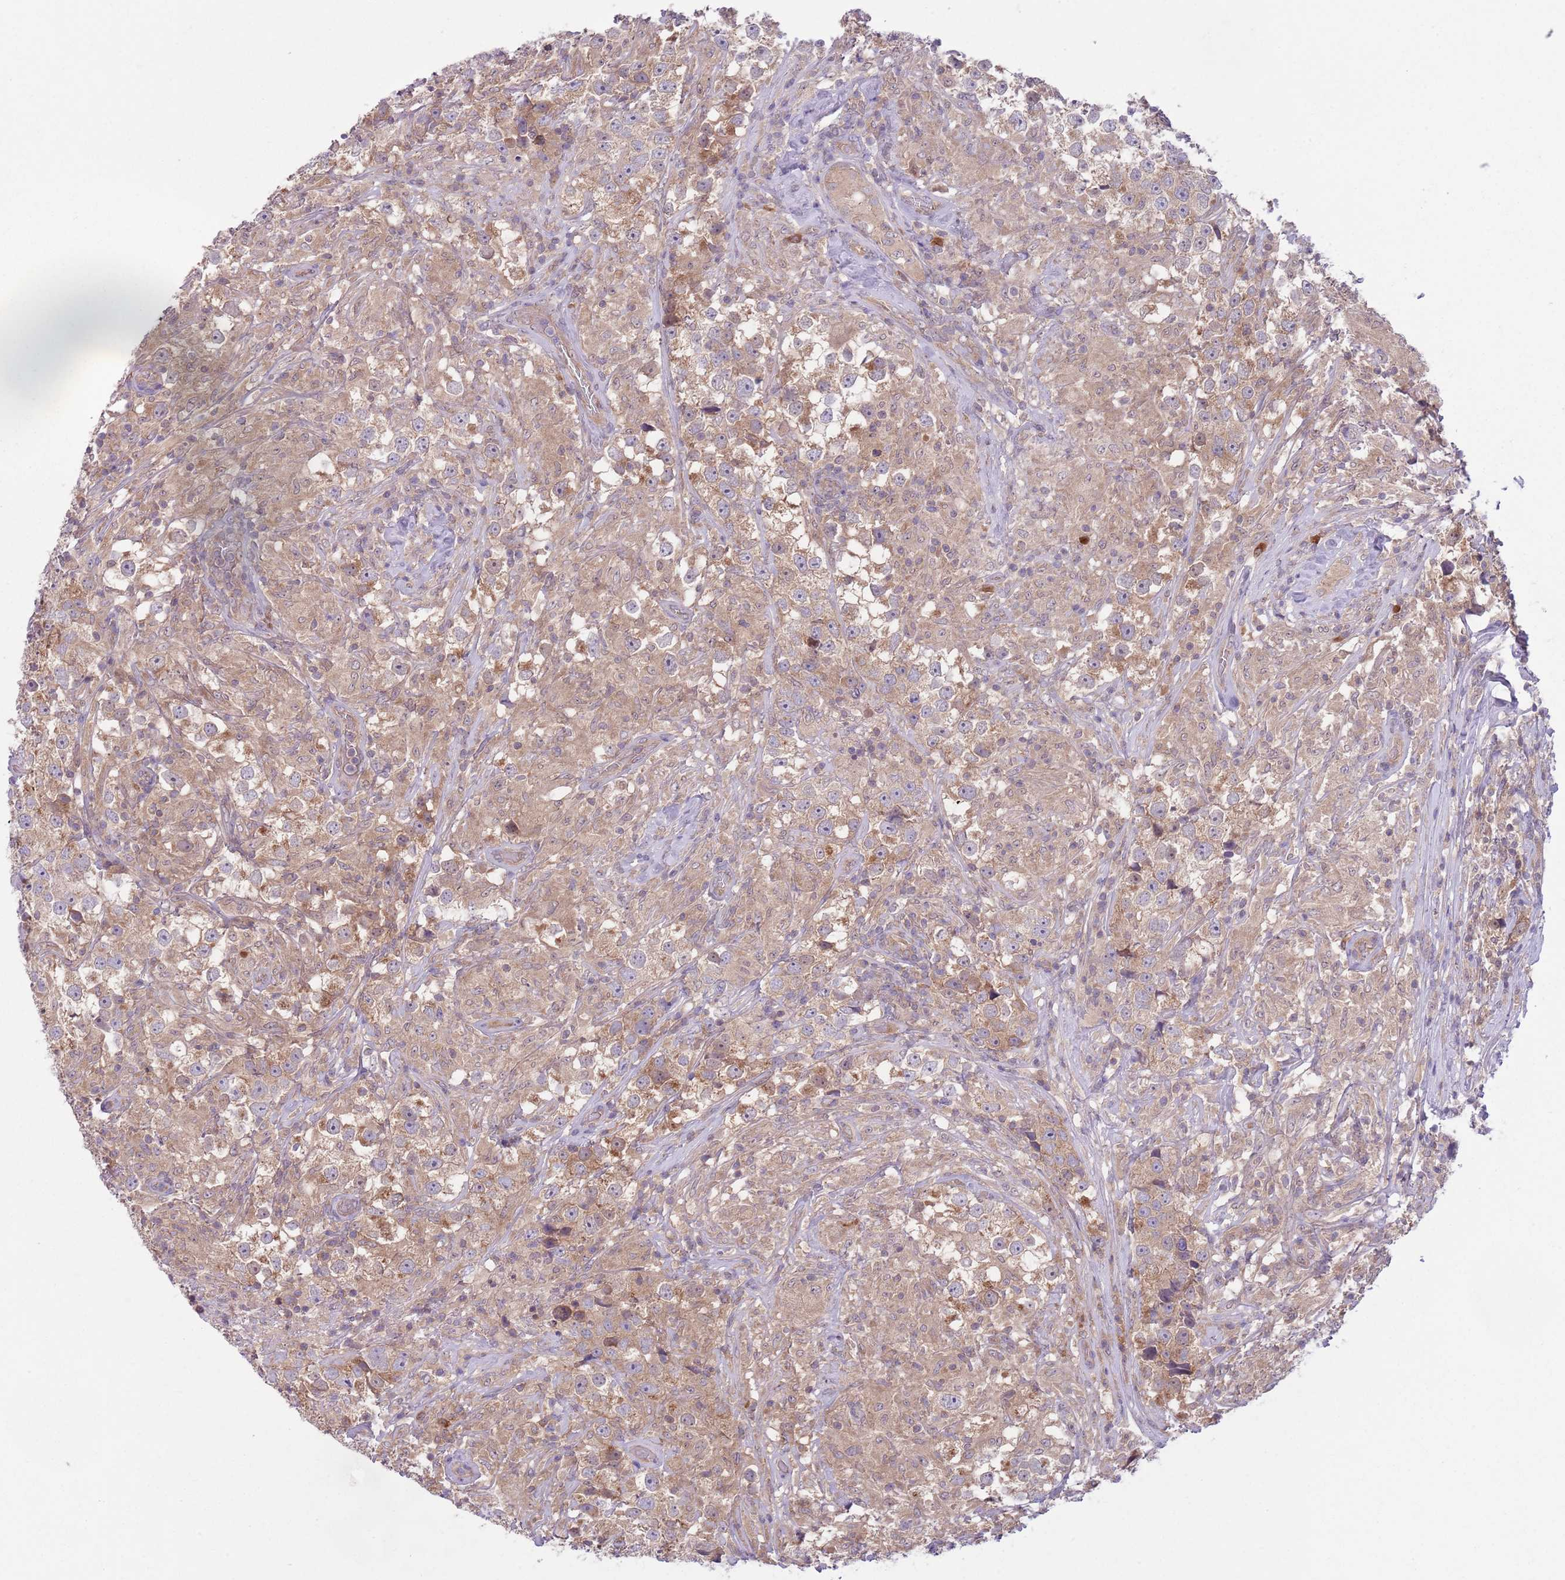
{"staining": {"intensity": "weak", "quantity": "25%-75%", "location": "cytoplasmic/membranous"}, "tissue": "testis cancer", "cell_type": "Tumor cells", "image_type": "cancer", "snomed": [{"axis": "morphology", "description": "Seminoma, NOS"}, {"axis": "topography", "description": "Testis"}], "caption": "IHC staining of seminoma (testis), which exhibits low levels of weak cytoplasmic/membranous staining in approximately 25%-75% of tumor cells indicating weak cytoplasmic/membranous protein positivity. The staining was performed using DAB (brown) for protein detection and nuclei were counterstained in hematoxylin (blue).", "gene": "COPE", "patient": {"sex": "male", "age": 46}}